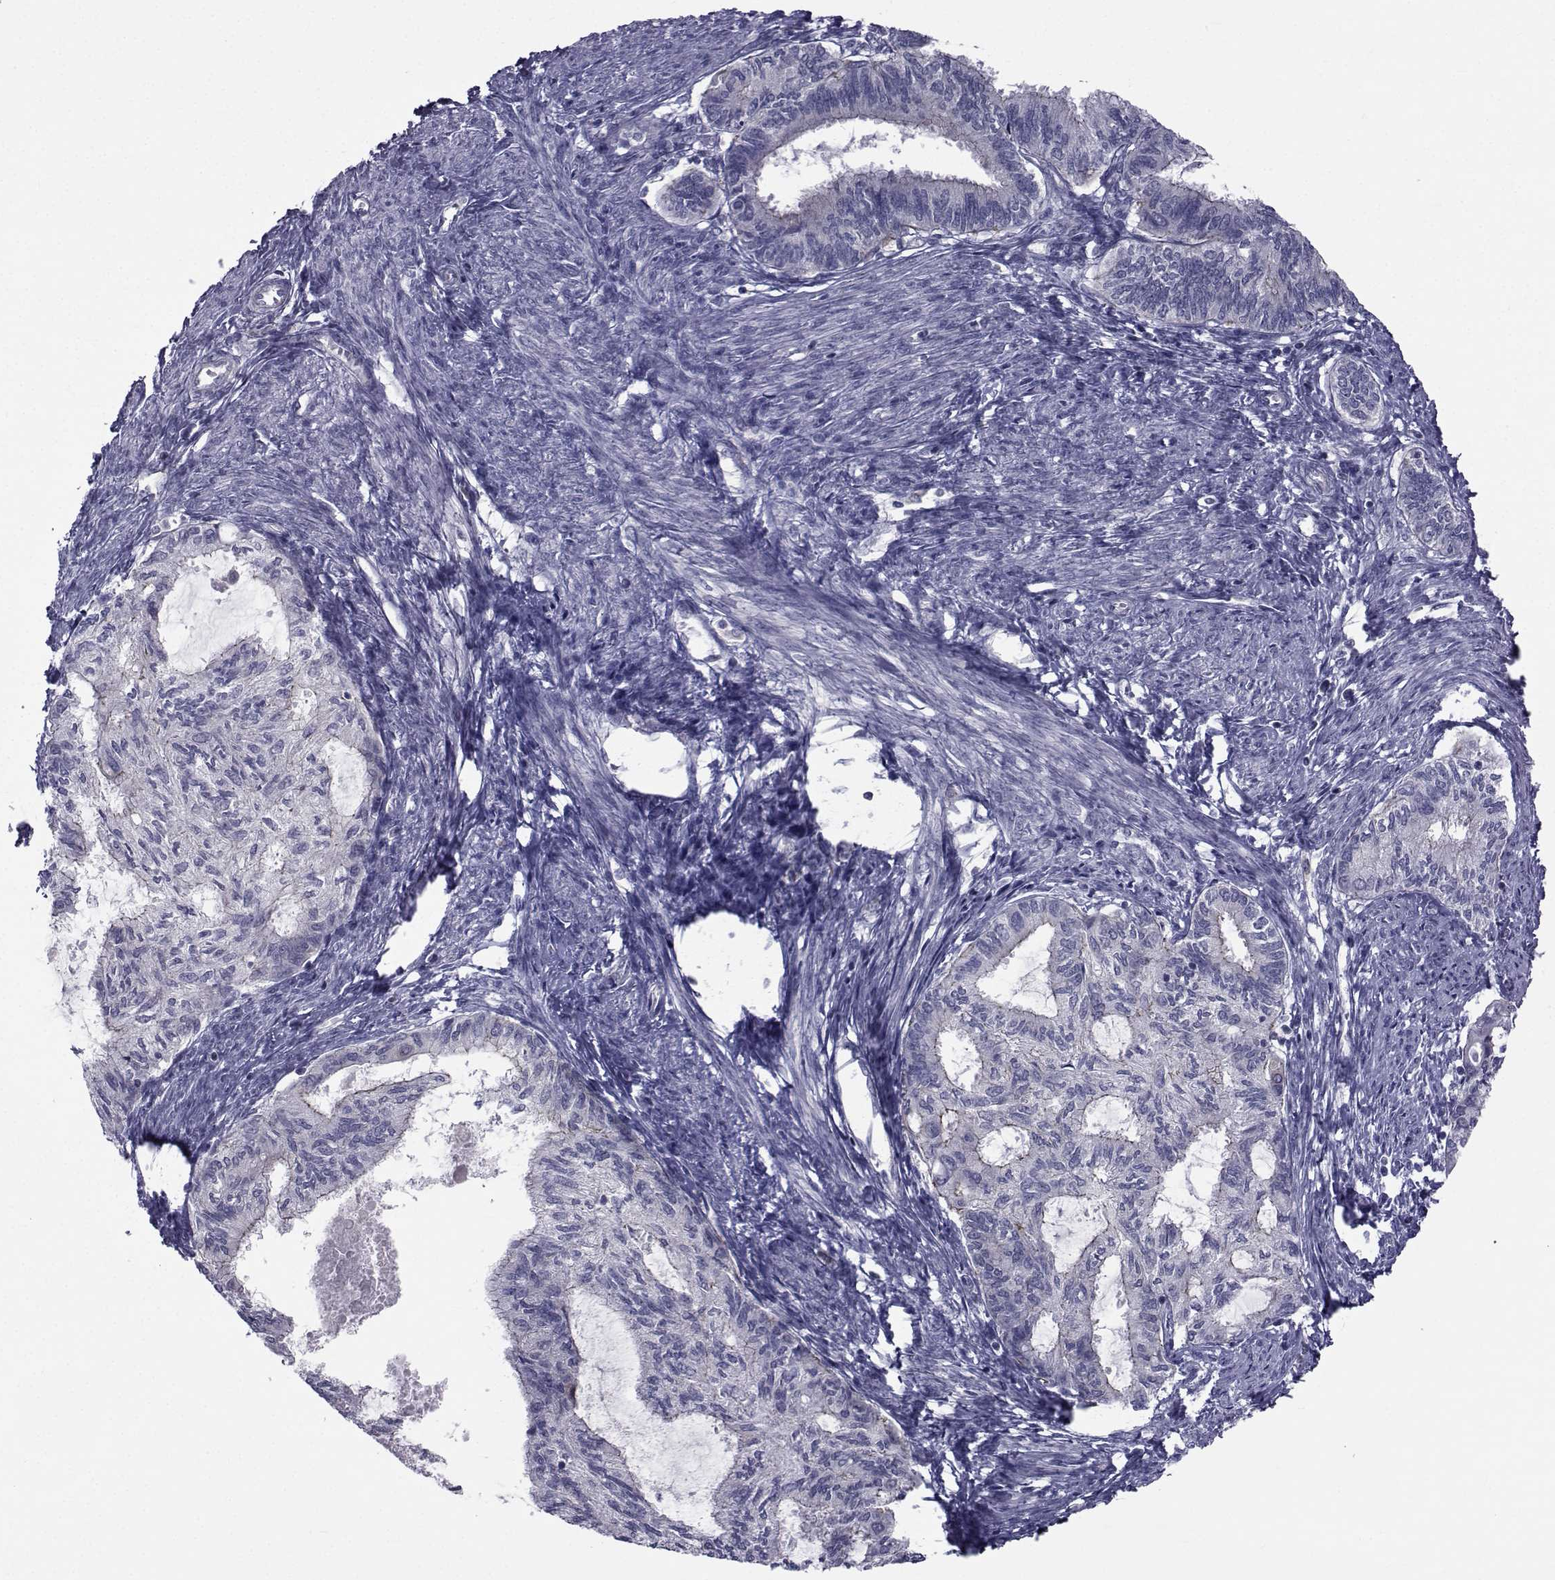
{"staining": {"intensity": "moderate", "quantity": "<25%", "location": "cytoplasmic/membranous"}, "tissue": "endometrial cancer", "cell_type": "Tumor cells", "image_type": "cancer", "snomed": [{"axis": "morphology", "description": "Adenocarcinoma, NOS"}, {"axis": "topography", "description": "Endometrium"}], "caption": "A high-resolution photomicrograph shows immunohistochemistry (IHC) staining of adenocarcinoma (endometrial), which exhibits moderate cytoplasmic/membranous expression in approximately <25% of tumor cells.", "gene": "SLC30A10", "patient": {"sex": "female", "age": 86}}